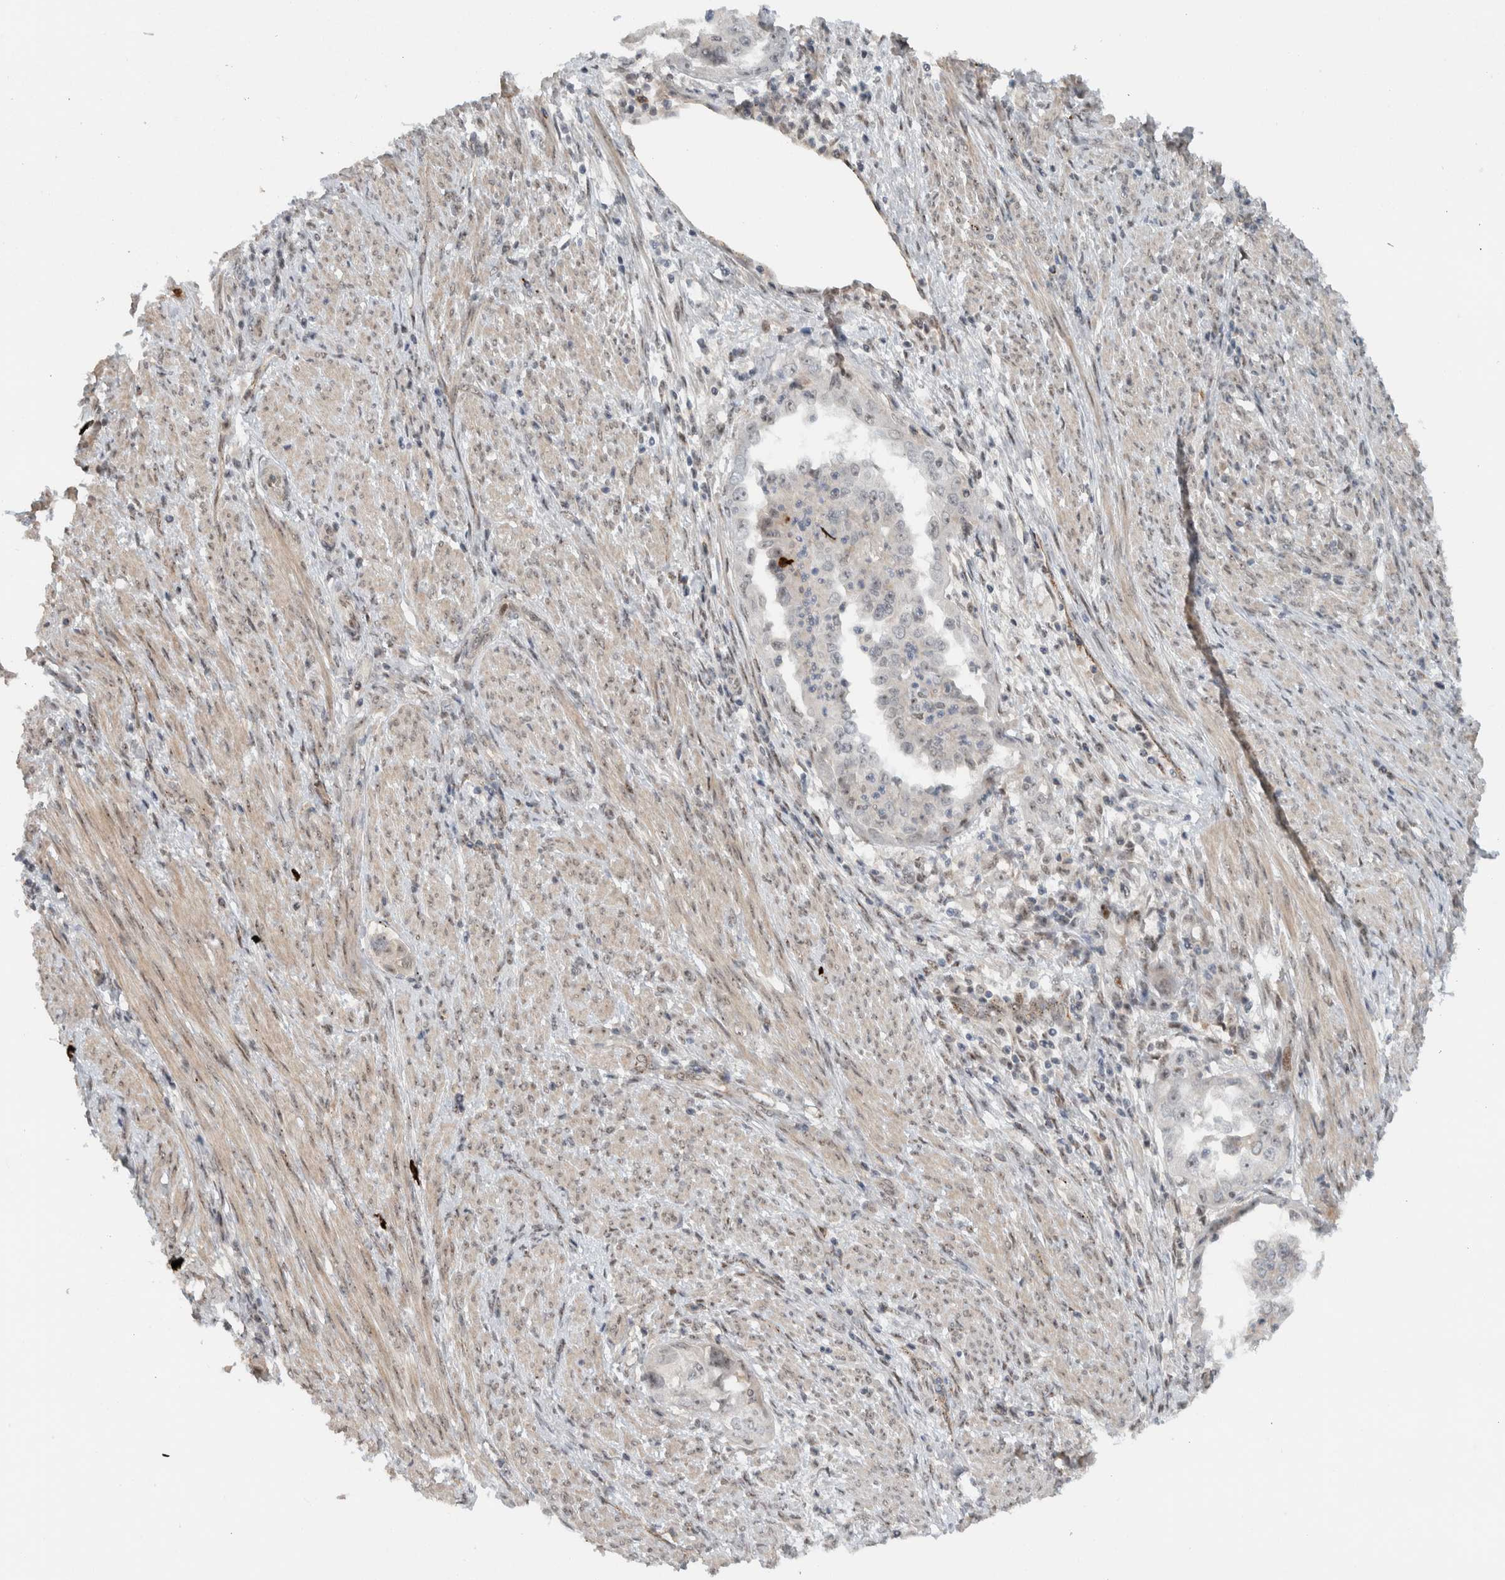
{"staining": {"intensity": "weak", "quantity": "<25%", "location": "nuclear"}, "tissue": "endometrial cancer", "cell_type": "Tumor cells", "image_type": "cancer", "snomed": [{"axis": "morphology", "description": "Adenocarcinoma, NOS"}, {"axis": "topography", "description": "Endometrium"}], "caption": "This histopathology image is of endometrial adenocarcinoma stained with IHC to label a protein in brown with the nuclei are counter-stained blue. There is no positivity in tumor cells. Nuclei are stained in blue.", "gene": "ZFP91", "patient": {"sex": "female", "age": 85}}